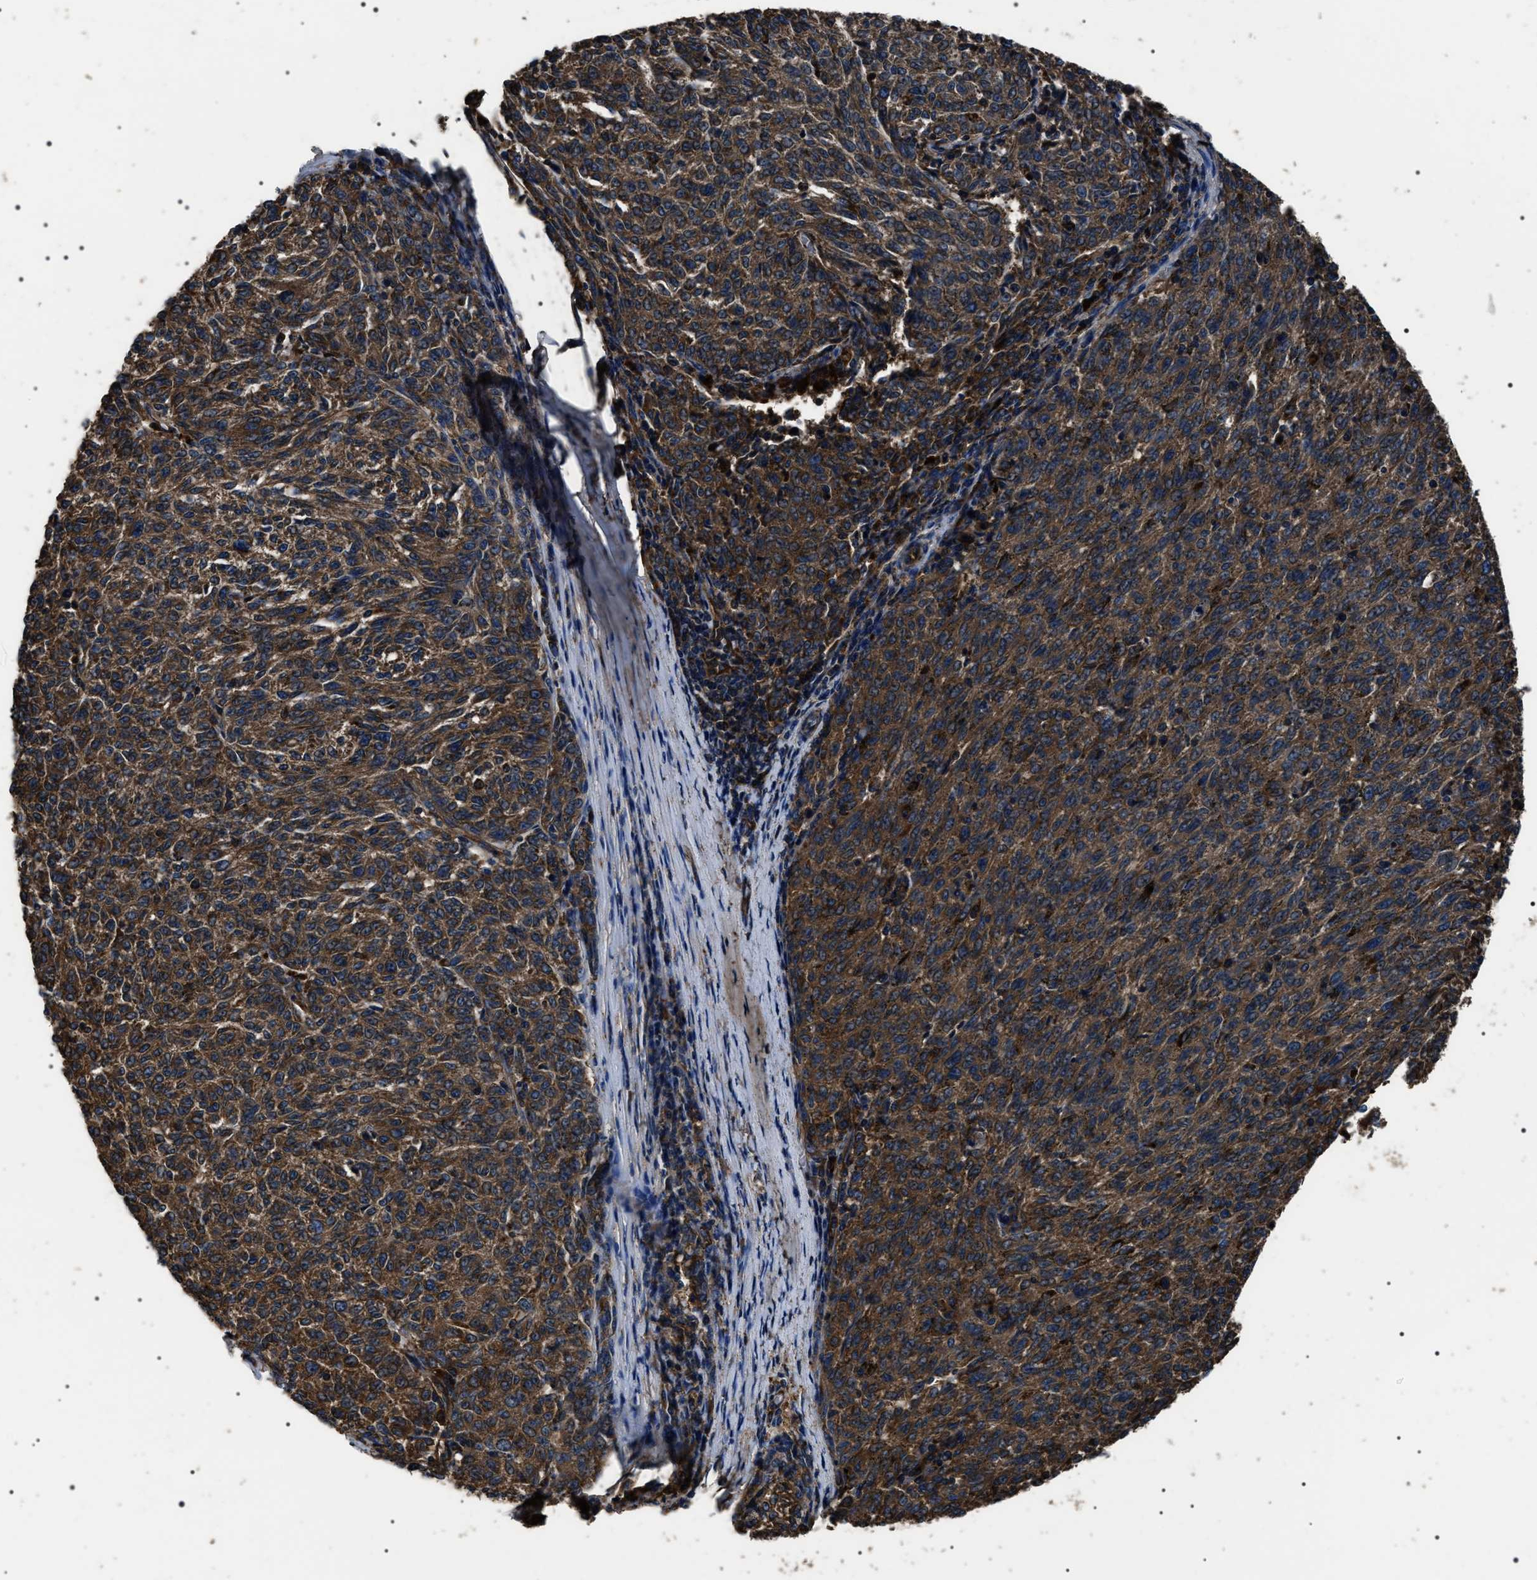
{"staining": {"intensity": "strong", "quantity": ">75%", "location": "cytoplasmic/membranous"}, "tissue": "melanoma", "cell_type": "Tumor cells", "image_type": "cancer", "snomed": [{"axis": "morphology", "description": "Malignant melanoma, NOS"}, {"axis": "topography", "description": "Skin"}], "caption": "A brown stain highlights strong cytoplasmic/membranous positivity of a protein in malignant melanoma tumor cells.", "gene": "HSCB", "patient": {"sex": "female", "age": 72}}